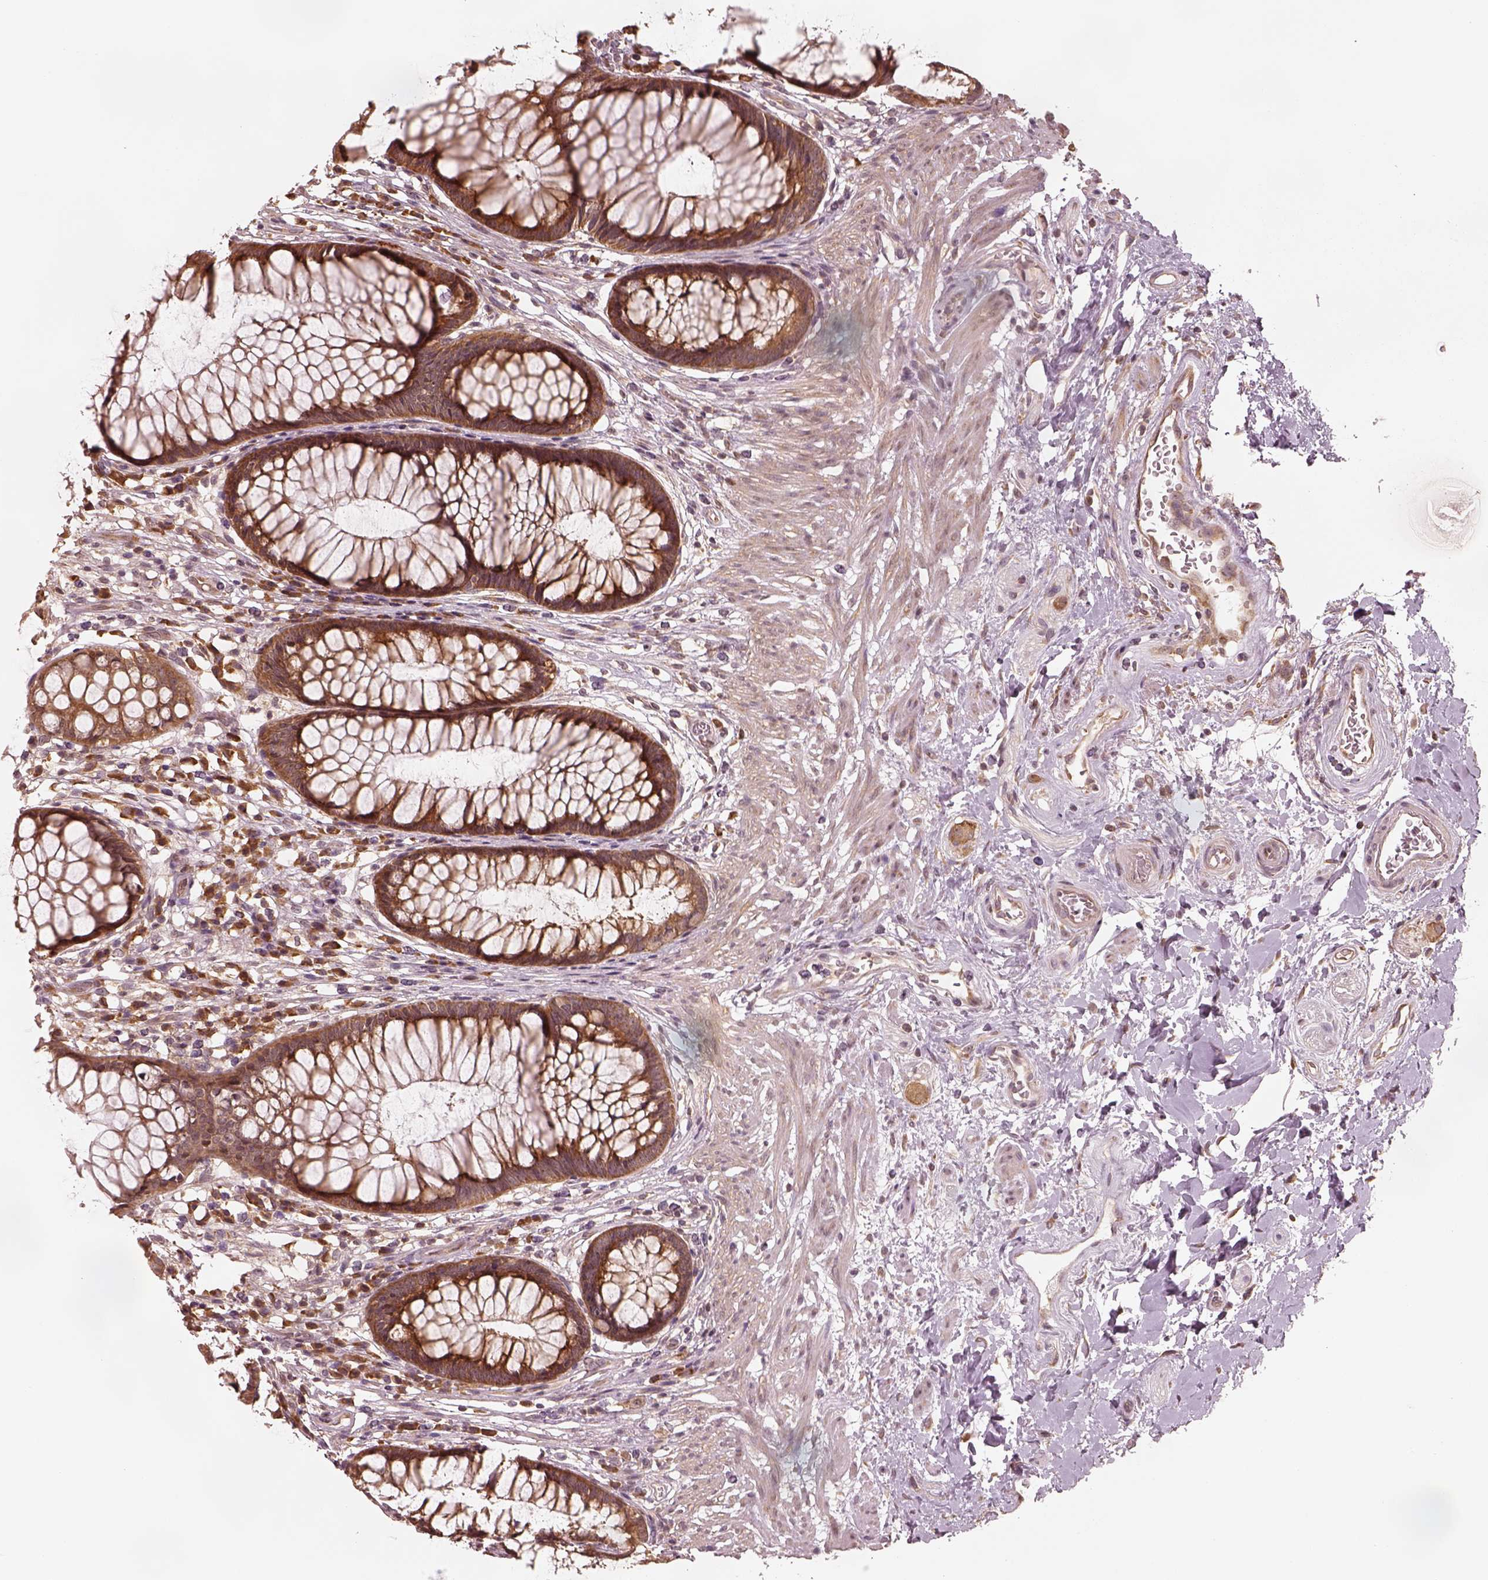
{"staining": {"intensity": "strong", "quantity": ">75%", "location": "cytoplasmic/membranous"}, "tissue": "rectum", "cell_type": "Glandular cells", "image_type": "normal", "snomed": [{"axis": "morphology", "description": "Normal tissue, NOS"}, {"axis": "topography", "description": "Smooth muscle"}, {"axis": "topography", "description": "Rectum"}], "caption": "The immunohistochemical stain labels strong cytoplasmic/membranous positivity in glandular cells of benign rectum. (DAB (3,3'-diaminobenzidine) = brown stain, brightfield microscopy at high magnification).", "gene": "RPS5", "patient": {"sex": "male", "age": 53}}